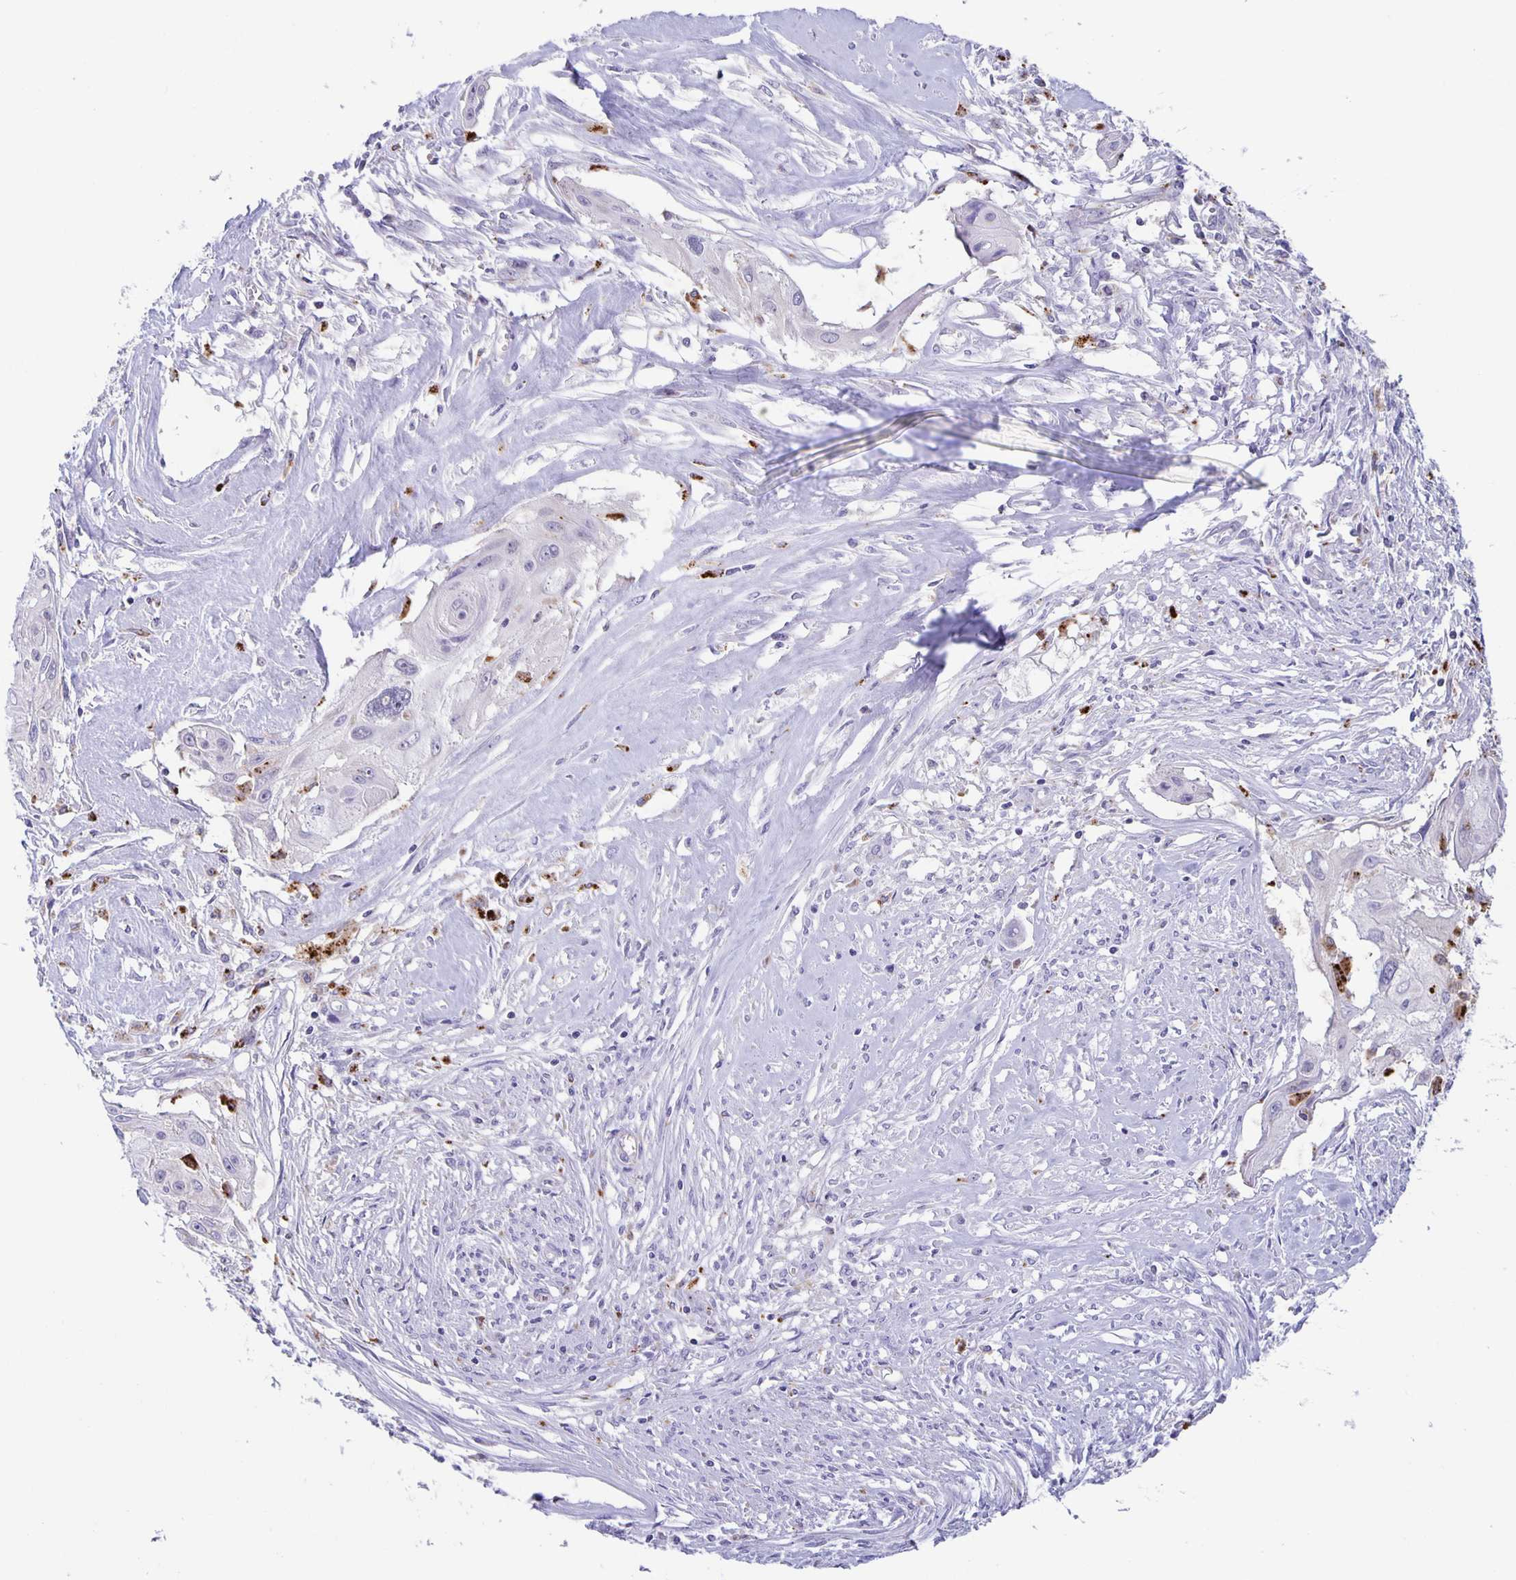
{"staining": {"intensity": "negative", "quantity": "none", "location": "none"}, "tissue": "cervical cancer", "cell_type": "Tumor cells", "image_type": "cancer", "snomed": [{"axis": "morphology", "description": "Squamous cell carcinoma, NOS"}, {"axis": "topography", "description": "Cervix"}], "caption": "This is an immunohistochemistry micrograph of cervical squamous cell carcinoma. There is no expression in tumor cells.", "gene": "LIPA", "patient": {"sex": "female", "age": 49}}